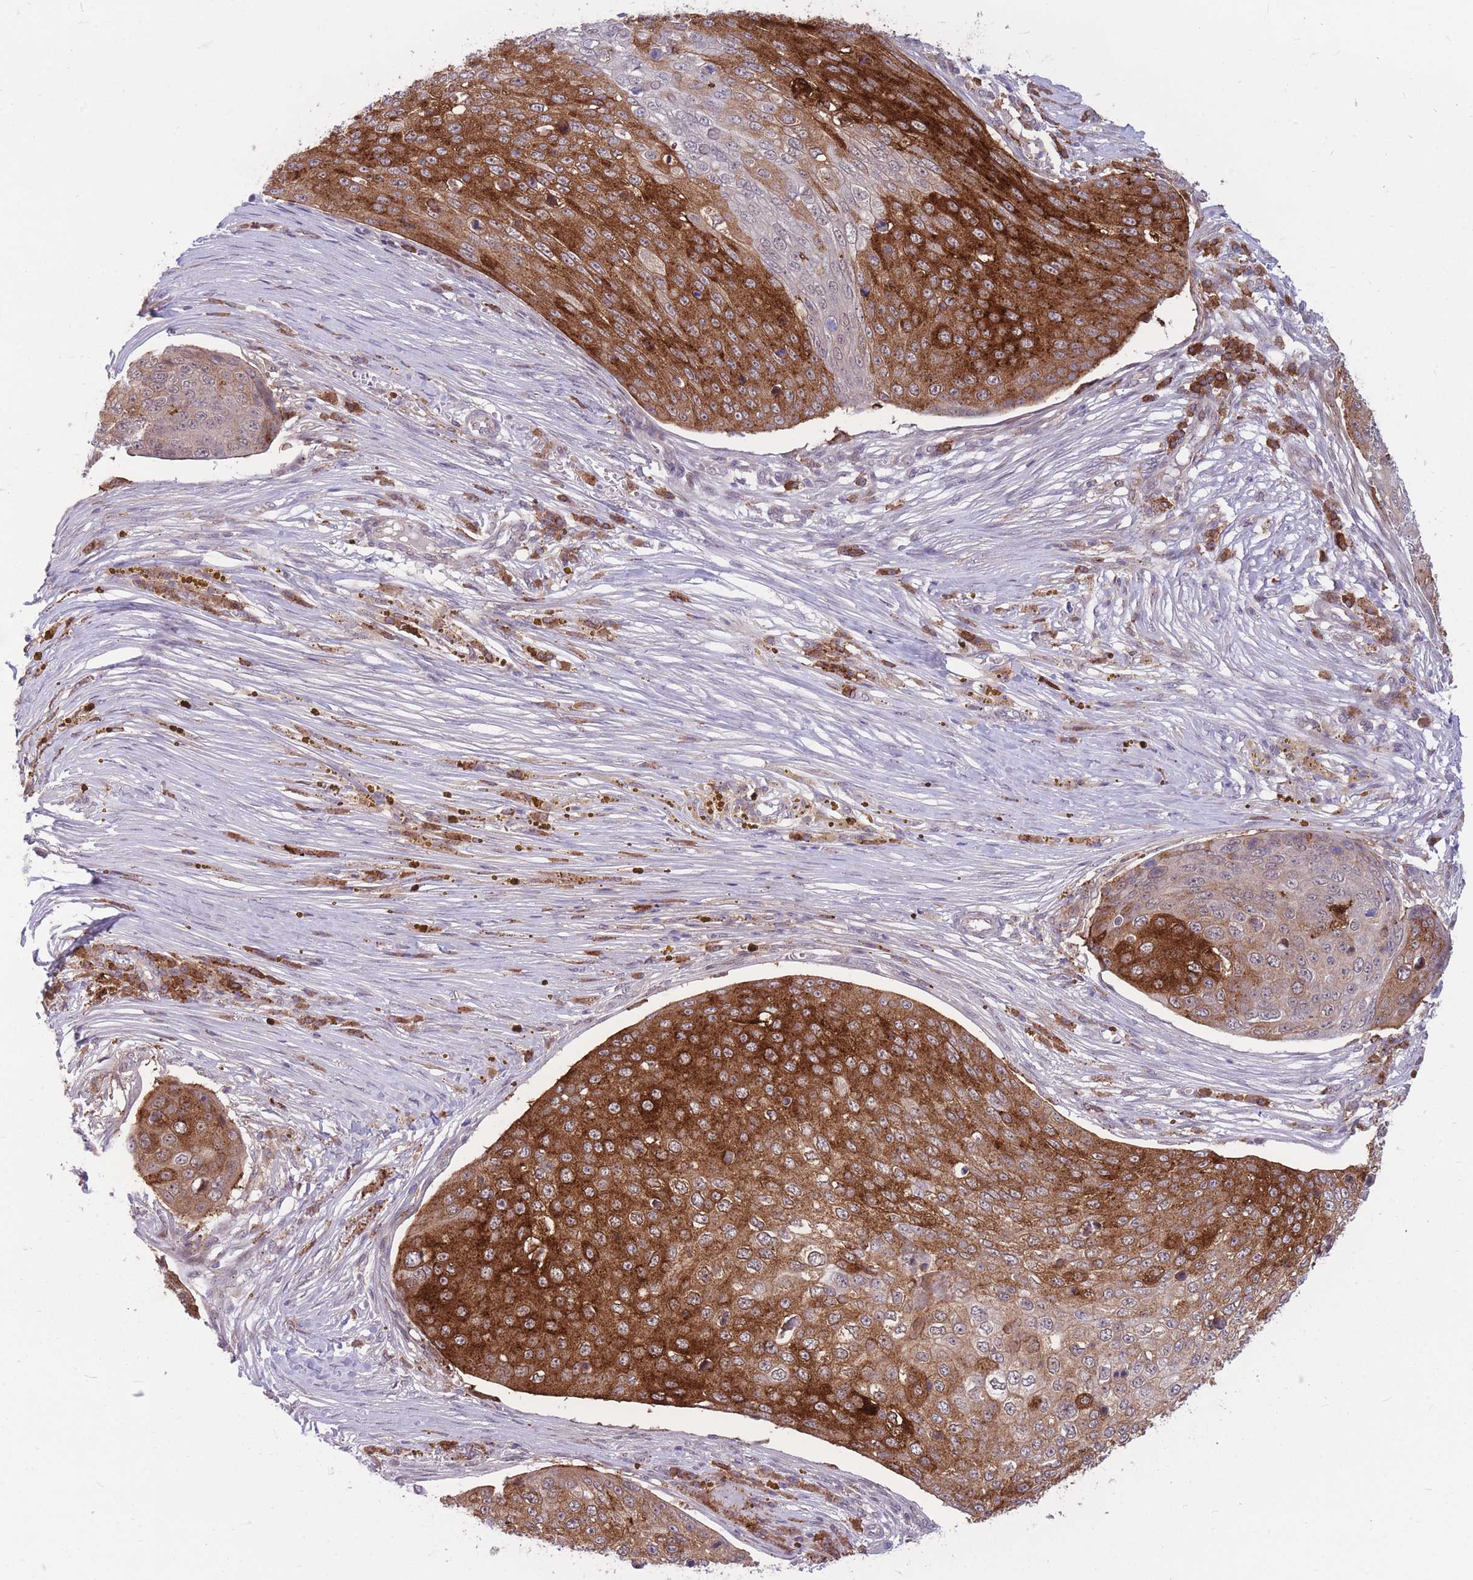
{"staining": {"intensity": "strong", "quantity": "25%-75%", "location": "cytoplasmic/membranous"}, "tissue": "skin cancer", "cell_type": "Tumor cells", "image_type": "cancer", "snomed": [{"axis": "morphology", "description": "Squamous cell carcinoma, NOS"}, {"axis": "topography", "description": "Skin"}], "caption": "IHC (DAB (3,3'-diaminobenzidine)) staining of human squamous cell carcinoma (skin) demonstrates strong cytoplasmic/membranous protein positivity in about 25%-75% of tumor cells. (Stains: DAB (3,3'-diaminobenzidine) in brown, nuclei in blue, Microscopy: brightfield microscopy at high magnification).", "gene": "TCF20", "patient": {"sex": "male", "age": 71}}